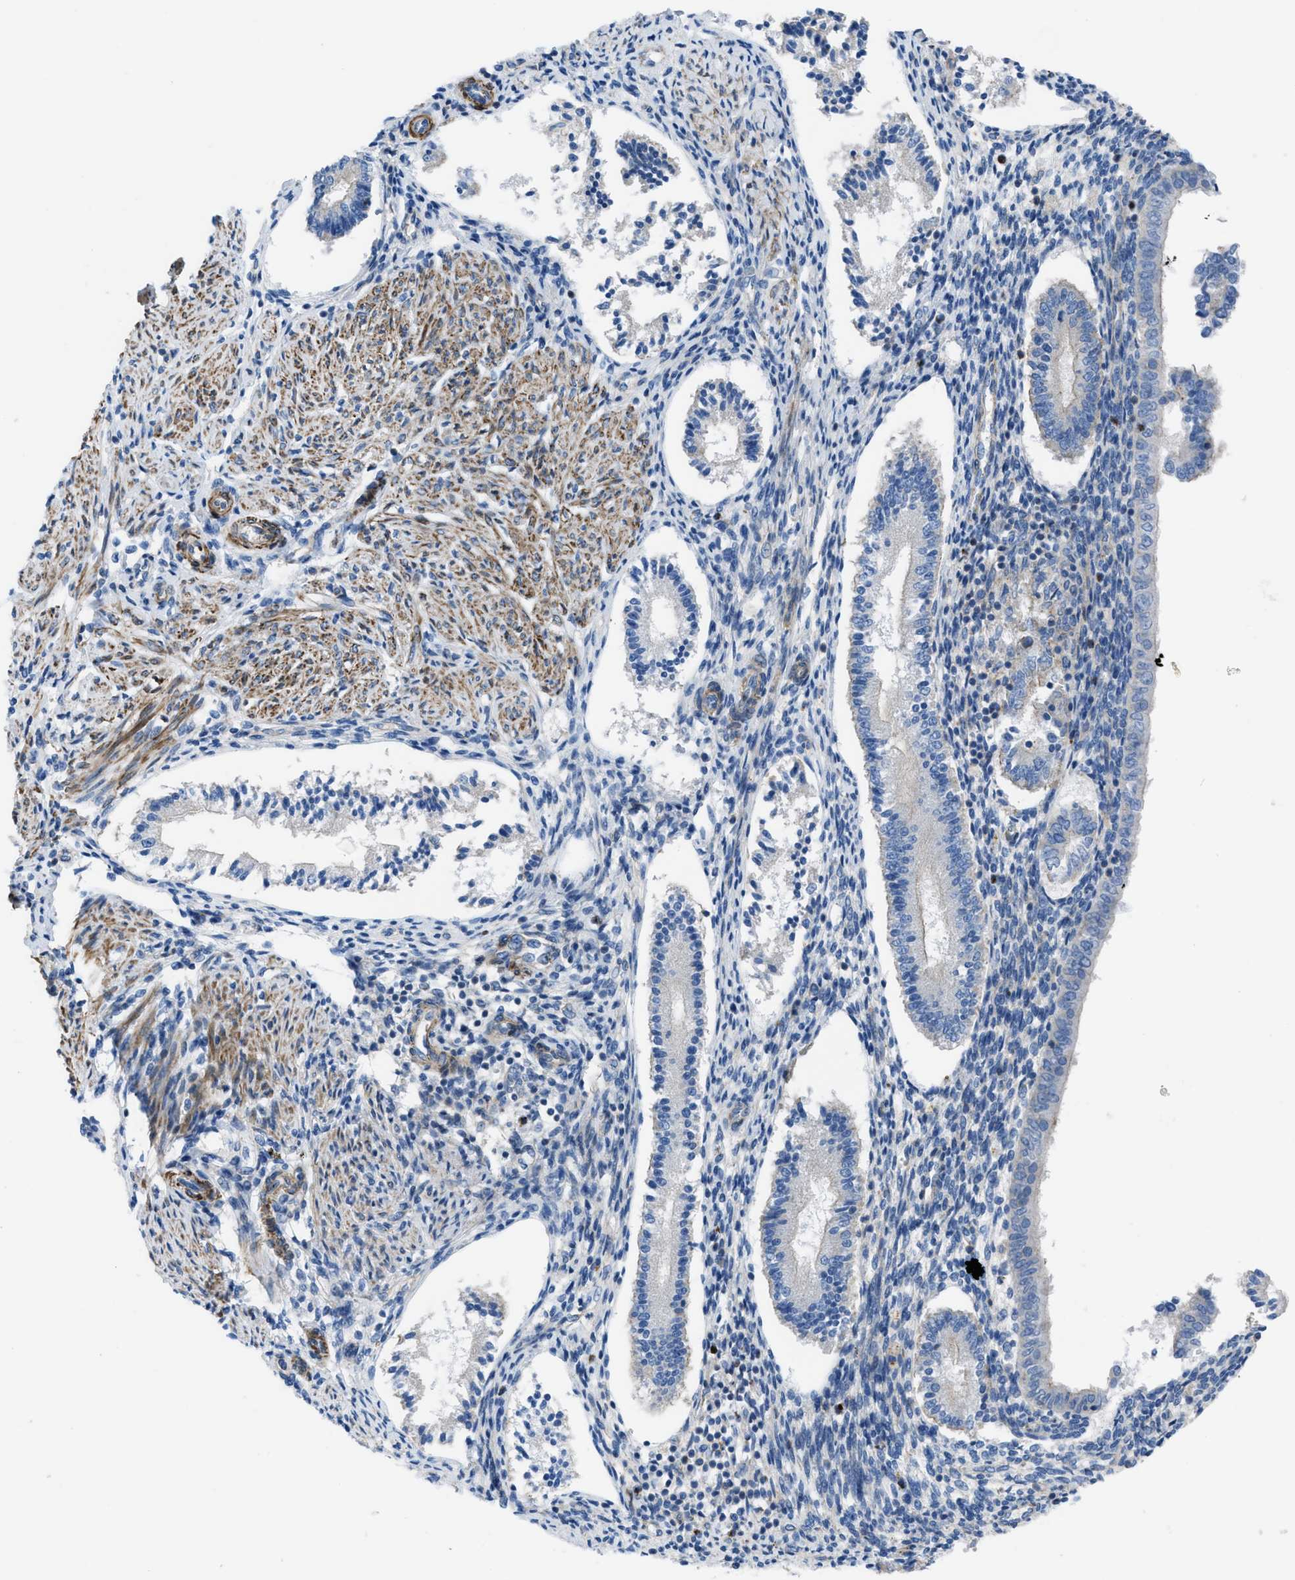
{"staining": {"intensity": "moderate", "quantity": "<25%", "location": "cytoplasmic/membranous"}, "tissue": "endometrium", "cell_type": "Cells in endometrial stroma", "image_type": "normal", "snomed": [{"axis": "morphology", "description": "Normal tissue, NOS"}, {"axis": "topography", "description": "Endometrium"}], "caption": "Protein expression by IHC displays moderate cytoplasmic/membranous positivity in about <25% of cells in endometrial stroma in normal endometrium. Nuclei are stained in blue.", "gene": "KCNH7", "patient": {"sex": "female", "age": 42}}